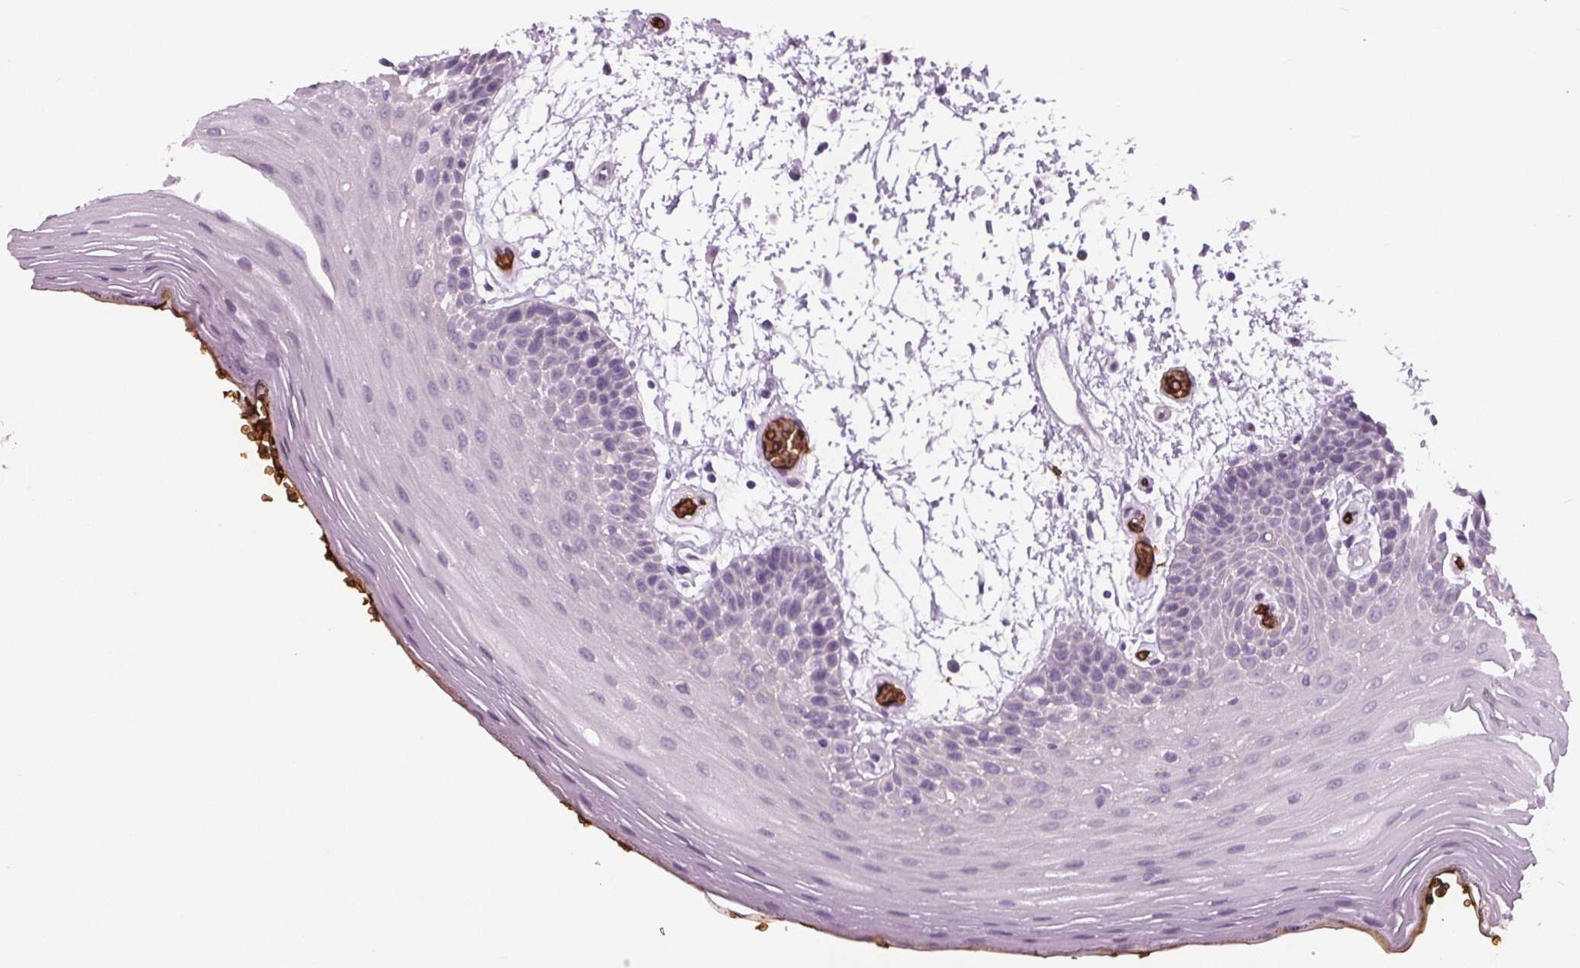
{"staining": {"intensity": "negative", "quantity": "none", "location": "none"}, "tissue": "oral mucosa", "cell_type": "Squamous epithelial cells", "image_type": "normal", "snomed": [{"axis": "morphology", "description": "Normal tissue, NOS"}, {"axis": "morphology", "description": "Squamous cell carcinoma, NOS"}, {"axis": "topography", "description": "Oral tissue"}, {"axis": "topography", "description": "Head-Neck"}], "caption": "High magnification brightfield microscopy of benign oral mucosa stained with DAB (brown) and counterstained with hematoxylin (blue): squamous epithelial cells show no significant staining. (DAB (3,3'-diaminobenzidine) immunohistochemistry (IHC) with hematoxylin counter stain).", "gene": "SLC4A1", "patient": {"sex": "male", "age": 52}}